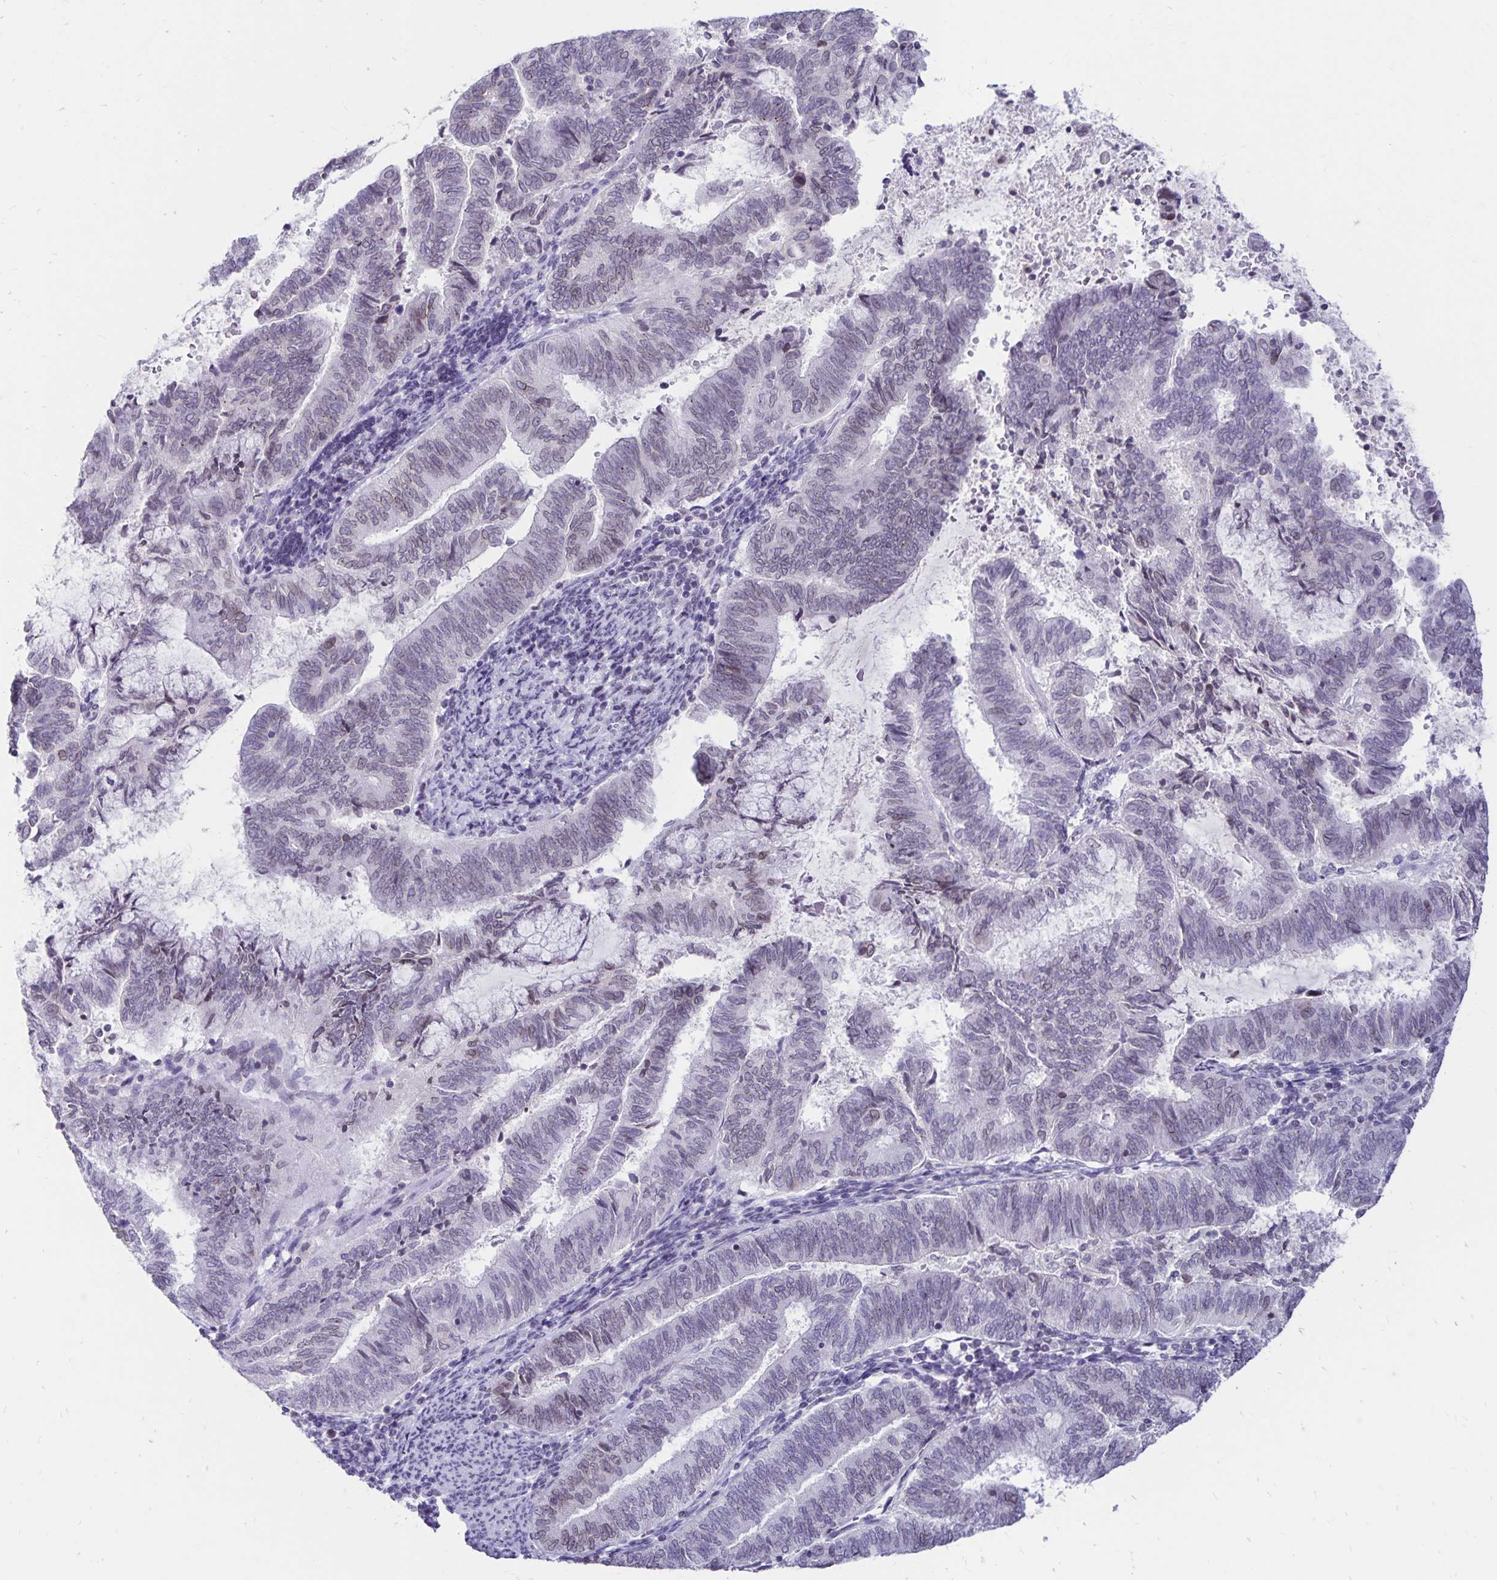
{"staining": {"intensity": "negative", "quantity": "none", "location": "none"}, "tissue": "endometrial cancer", "cell_type": "Tumor cells", "image_type": "cancer", "snomed": [{"axis": "morphology", "description": "Adenocarcinoma, NOS"}, {"axis": "topography", "description": "Endometrium"}], "caption": "An immunohistochemistry photomicrograph of adenocarcinoma (endometrial) is shown. There is no staining in tumor cells of adenocarcinoma (endometrial). (Immunohistochemistry (ihc), brightfield microscopy, high magnification).", "gene": "FAM166C", "patient": {"sex": "female", "age": 65}}